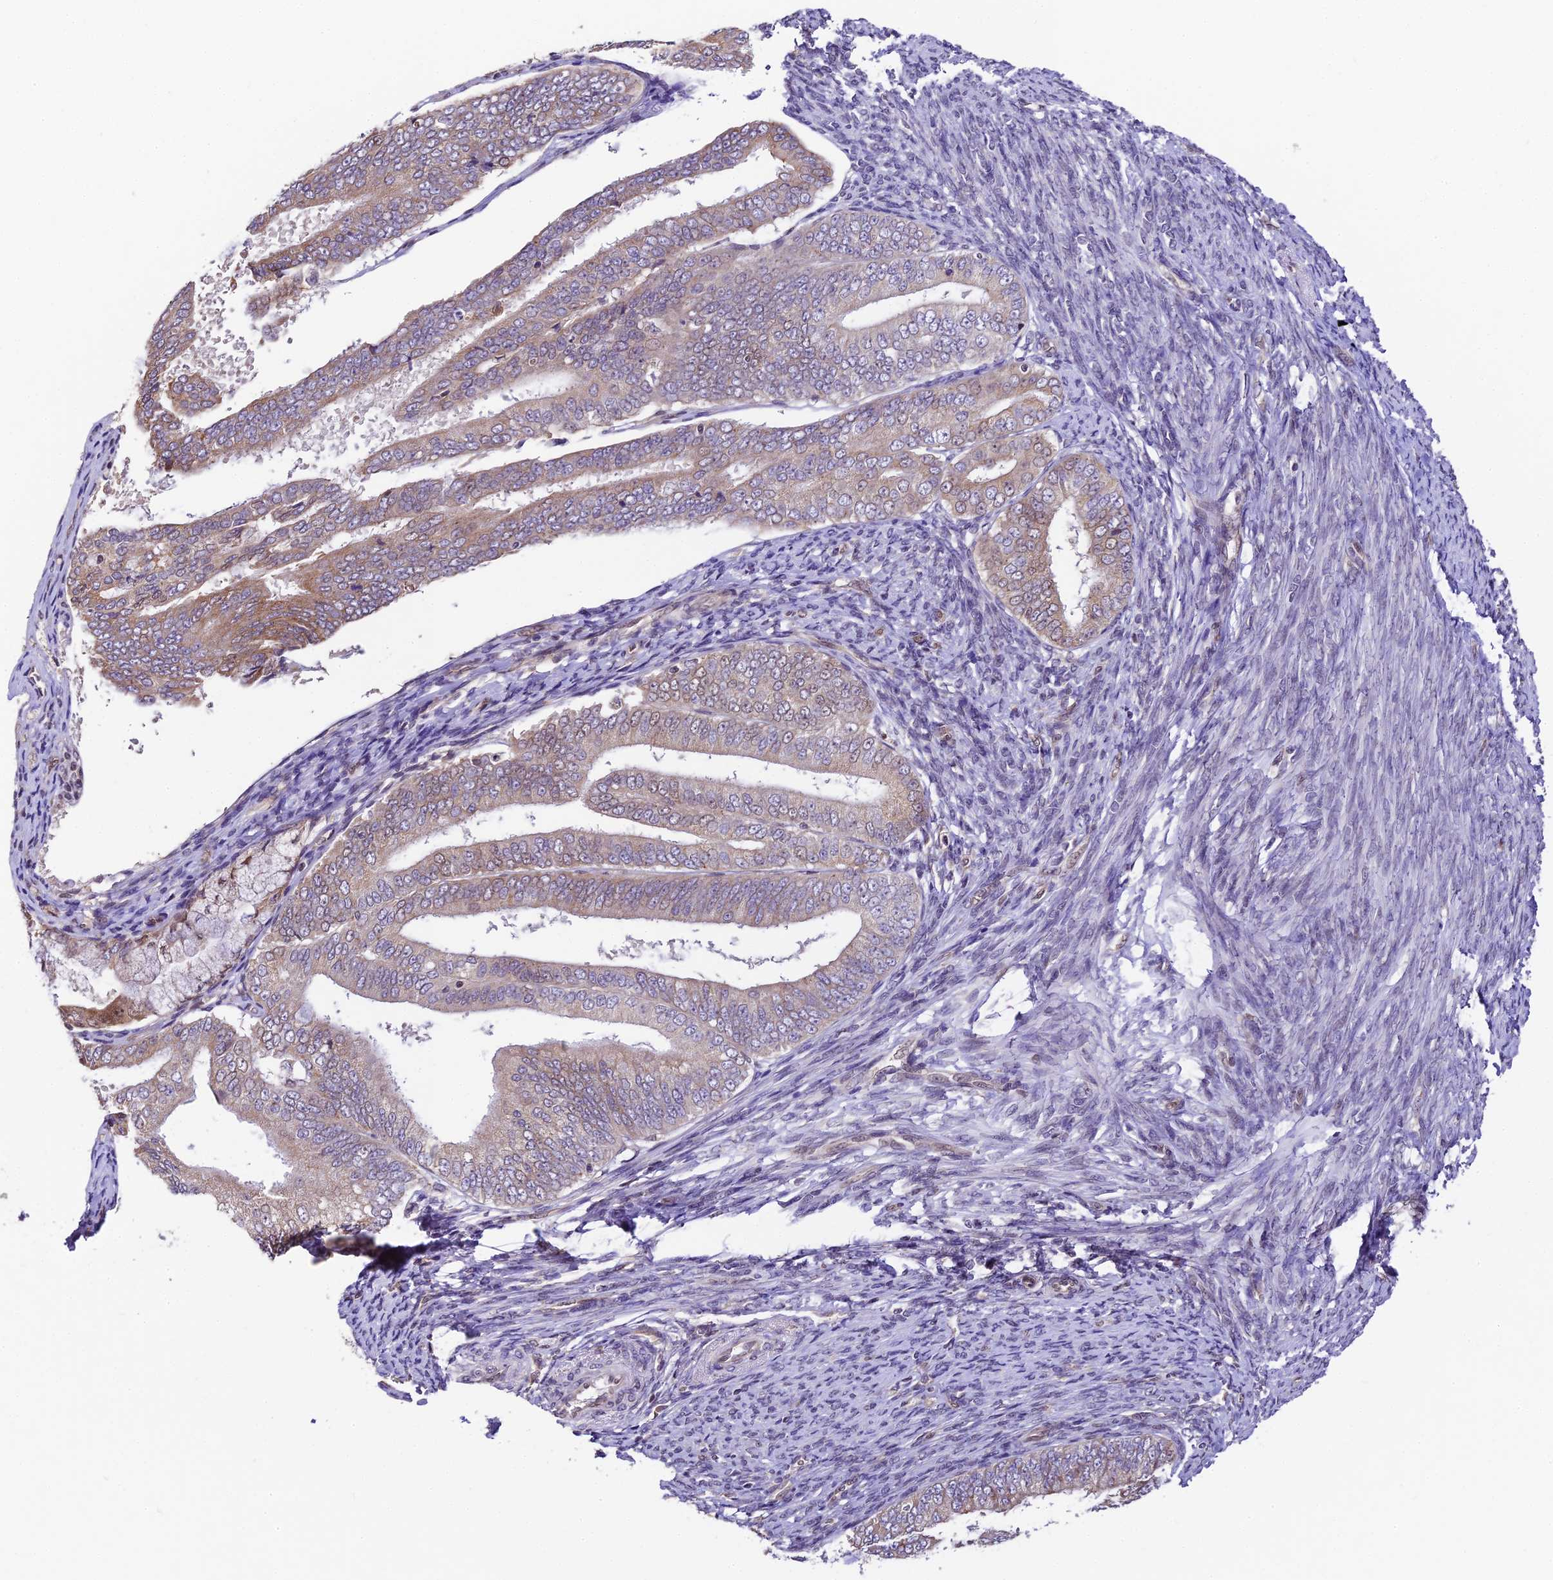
{"staining": {"intensity": "weak", "quantity": "<25%", "location": "cytoplasmic/membranous"}, "tissue": "endometrial cancer", "cell_type": "Tumor cells", "image_type": "cancer", "snomed": [{"axis": "morphology", "description": "Adenocarcinoma, NOS"}, {"axis": "topography", "description": "Endometrium"}], "caption": "An immunohistochemistry (IHC) image of endometrial cancer is shown. There is no staining in tumor cells of endometrial cancer.", "gene": "TRIM22", "patient": {"sex": "female", "age": 63}}